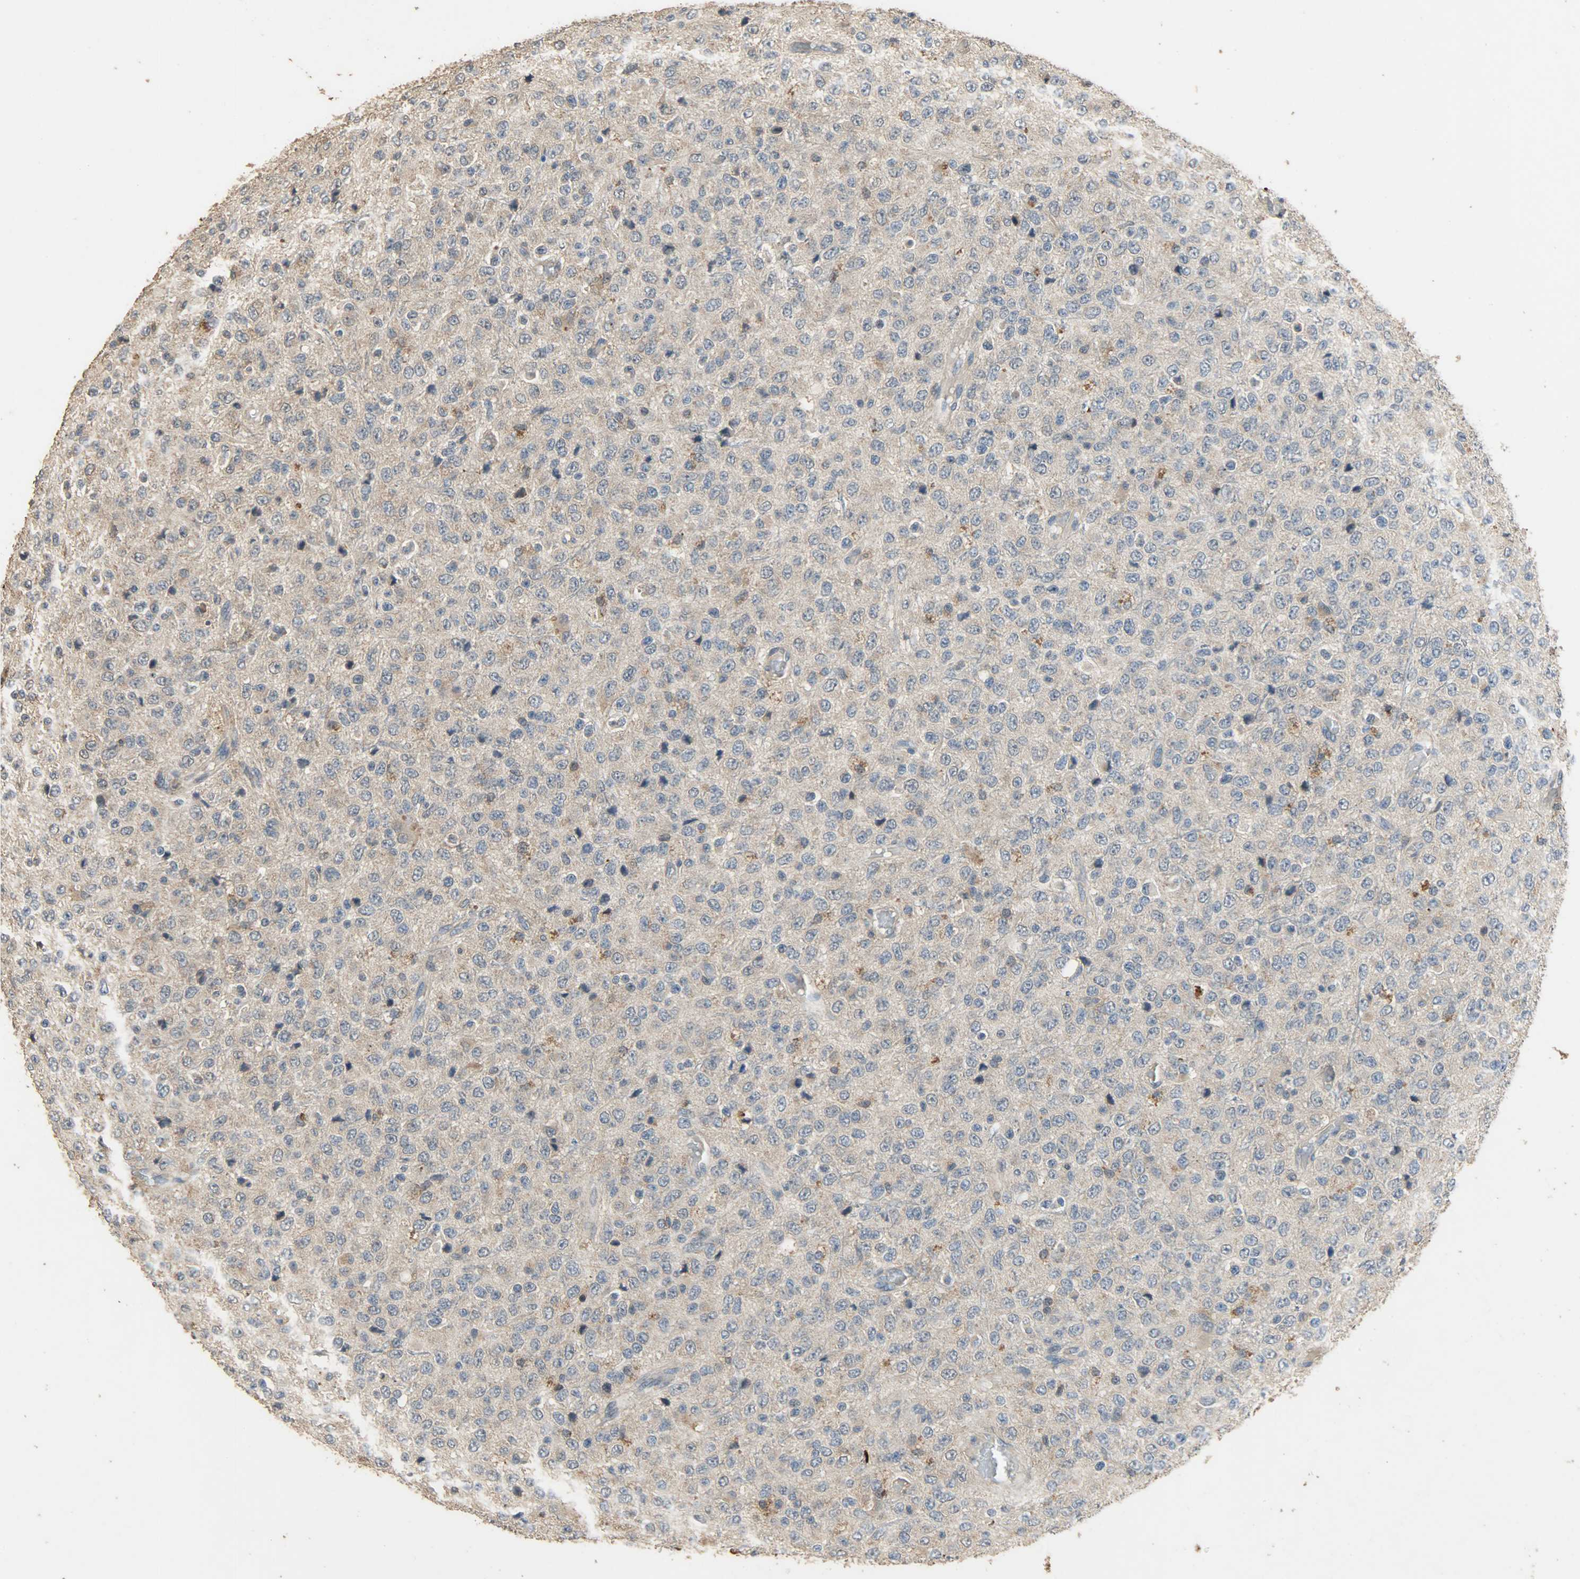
{"staining": {"intensity": "weak", "quantity": ">75%", "location": "cytoplasmic/membranous"}, "tissue": "glioma", "cell_type": "Tumor cells", "image_type": "cancer", "snomed": [{"axis": "morphology", "description": "Glioma, malignant, High grade"}, {"axis": "topography", "description": "pancreas cauda"}], "caption": "Protein staining by immunohistochemistry (IHC) reveals weak cytoplasmic/membranous staining in approximately >75% of tumor cells in malignant glioma (high-grade). The protein is stained brown, and the nuclei are stained in blue (DAB IHC with brightfield microscopy, high magnification).", "gene": "CDKN2C", "patient": {"sex": "male", "age": 60}}